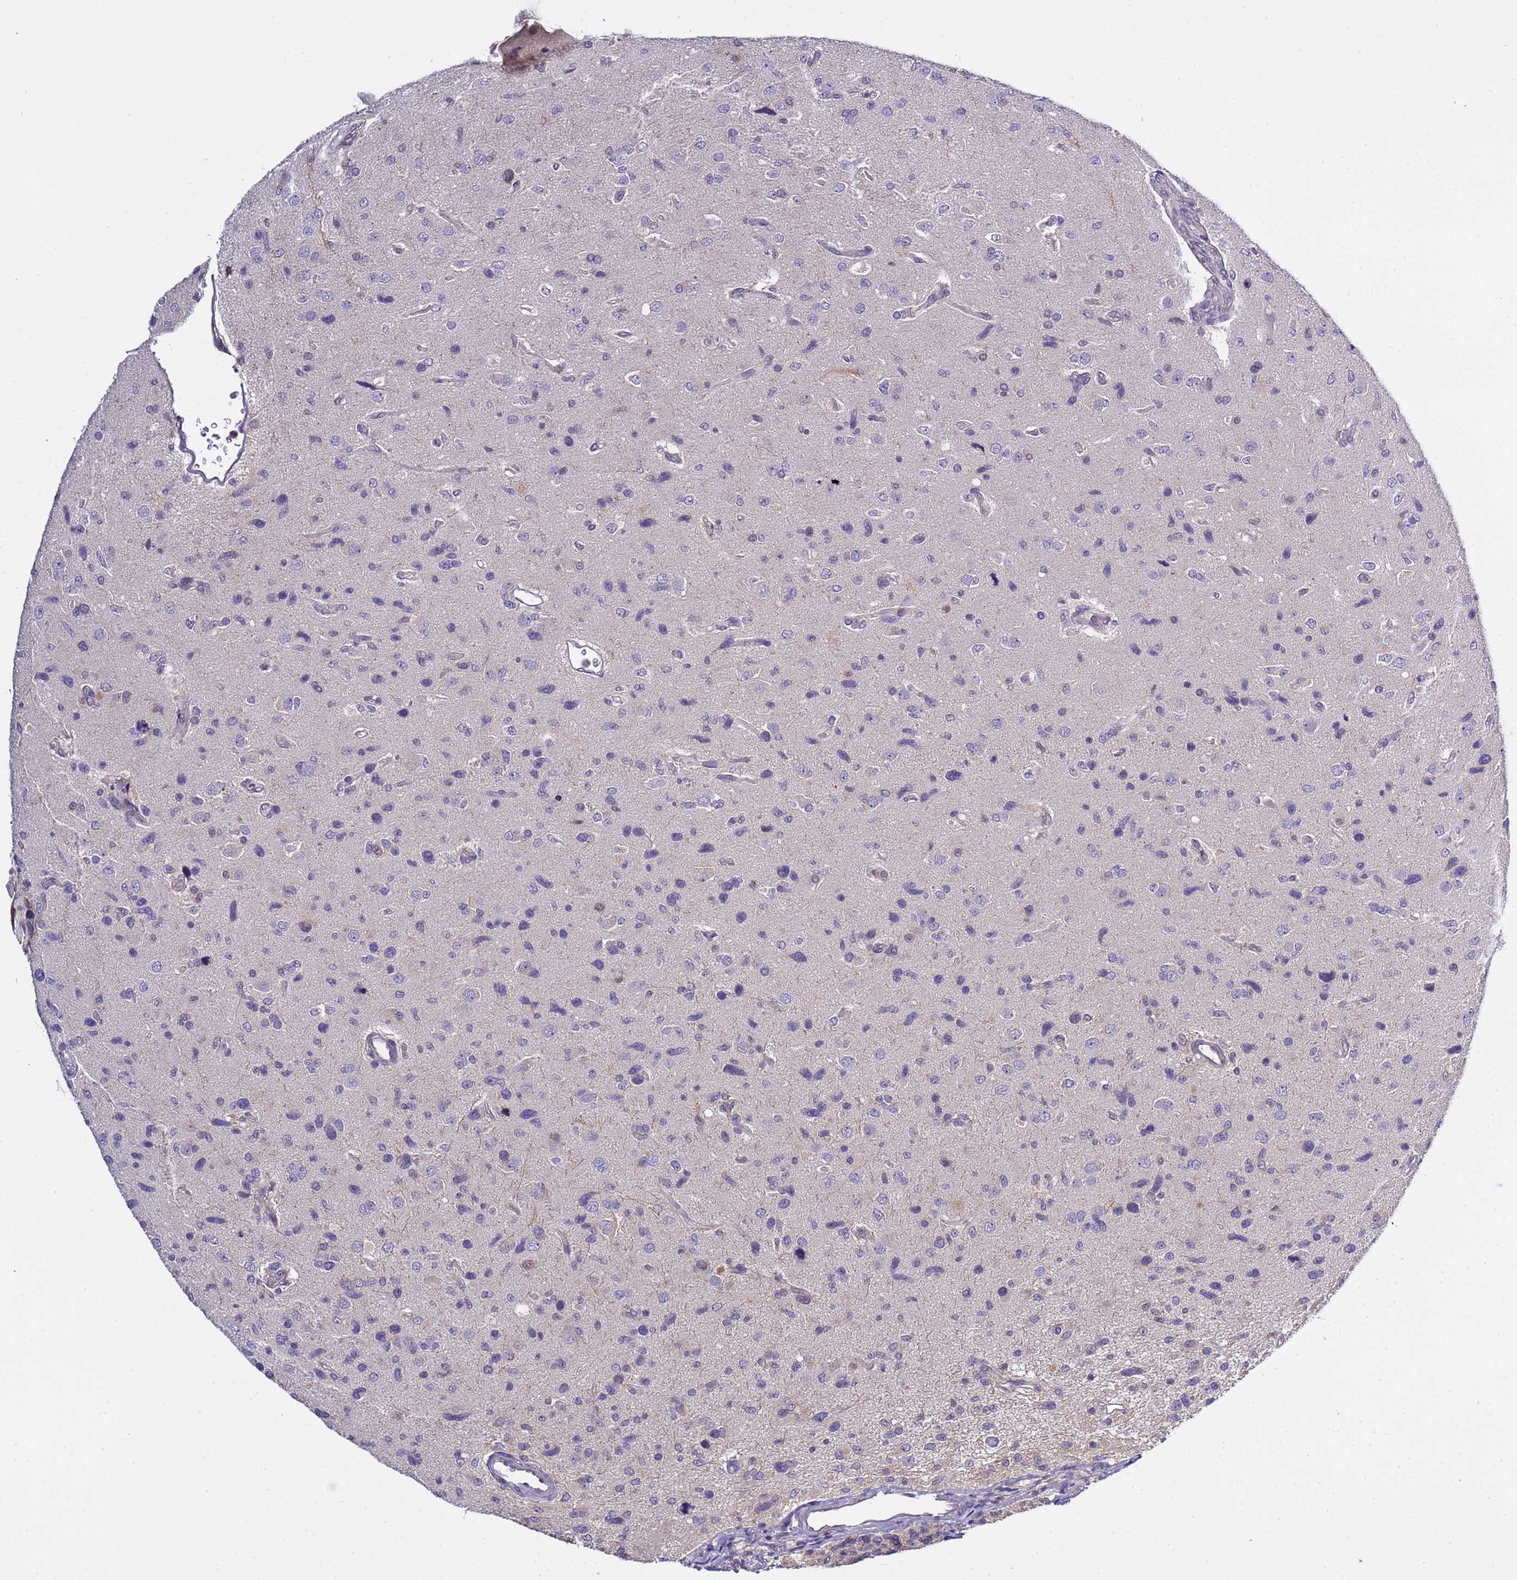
{"staining": {"intensity": "negative", "quantity": "none", "location": "none"}, "tissue": "glioma", "cell_type": "Tumor cells", "image_type": "cancer", "snomed": [{"axis": "morphology", "description": "Glioma, malignant, High grade"}, {"axis": "topography", "description": "Brain"}], "caption": "DAB immunohistochemical staining of glioma exhibits no significant positivity in tumor cells. (DAB immunohistochemistry, high magnification).", "gene": "ELMOD2", "patient": {"sex": "male", "age": 77}}